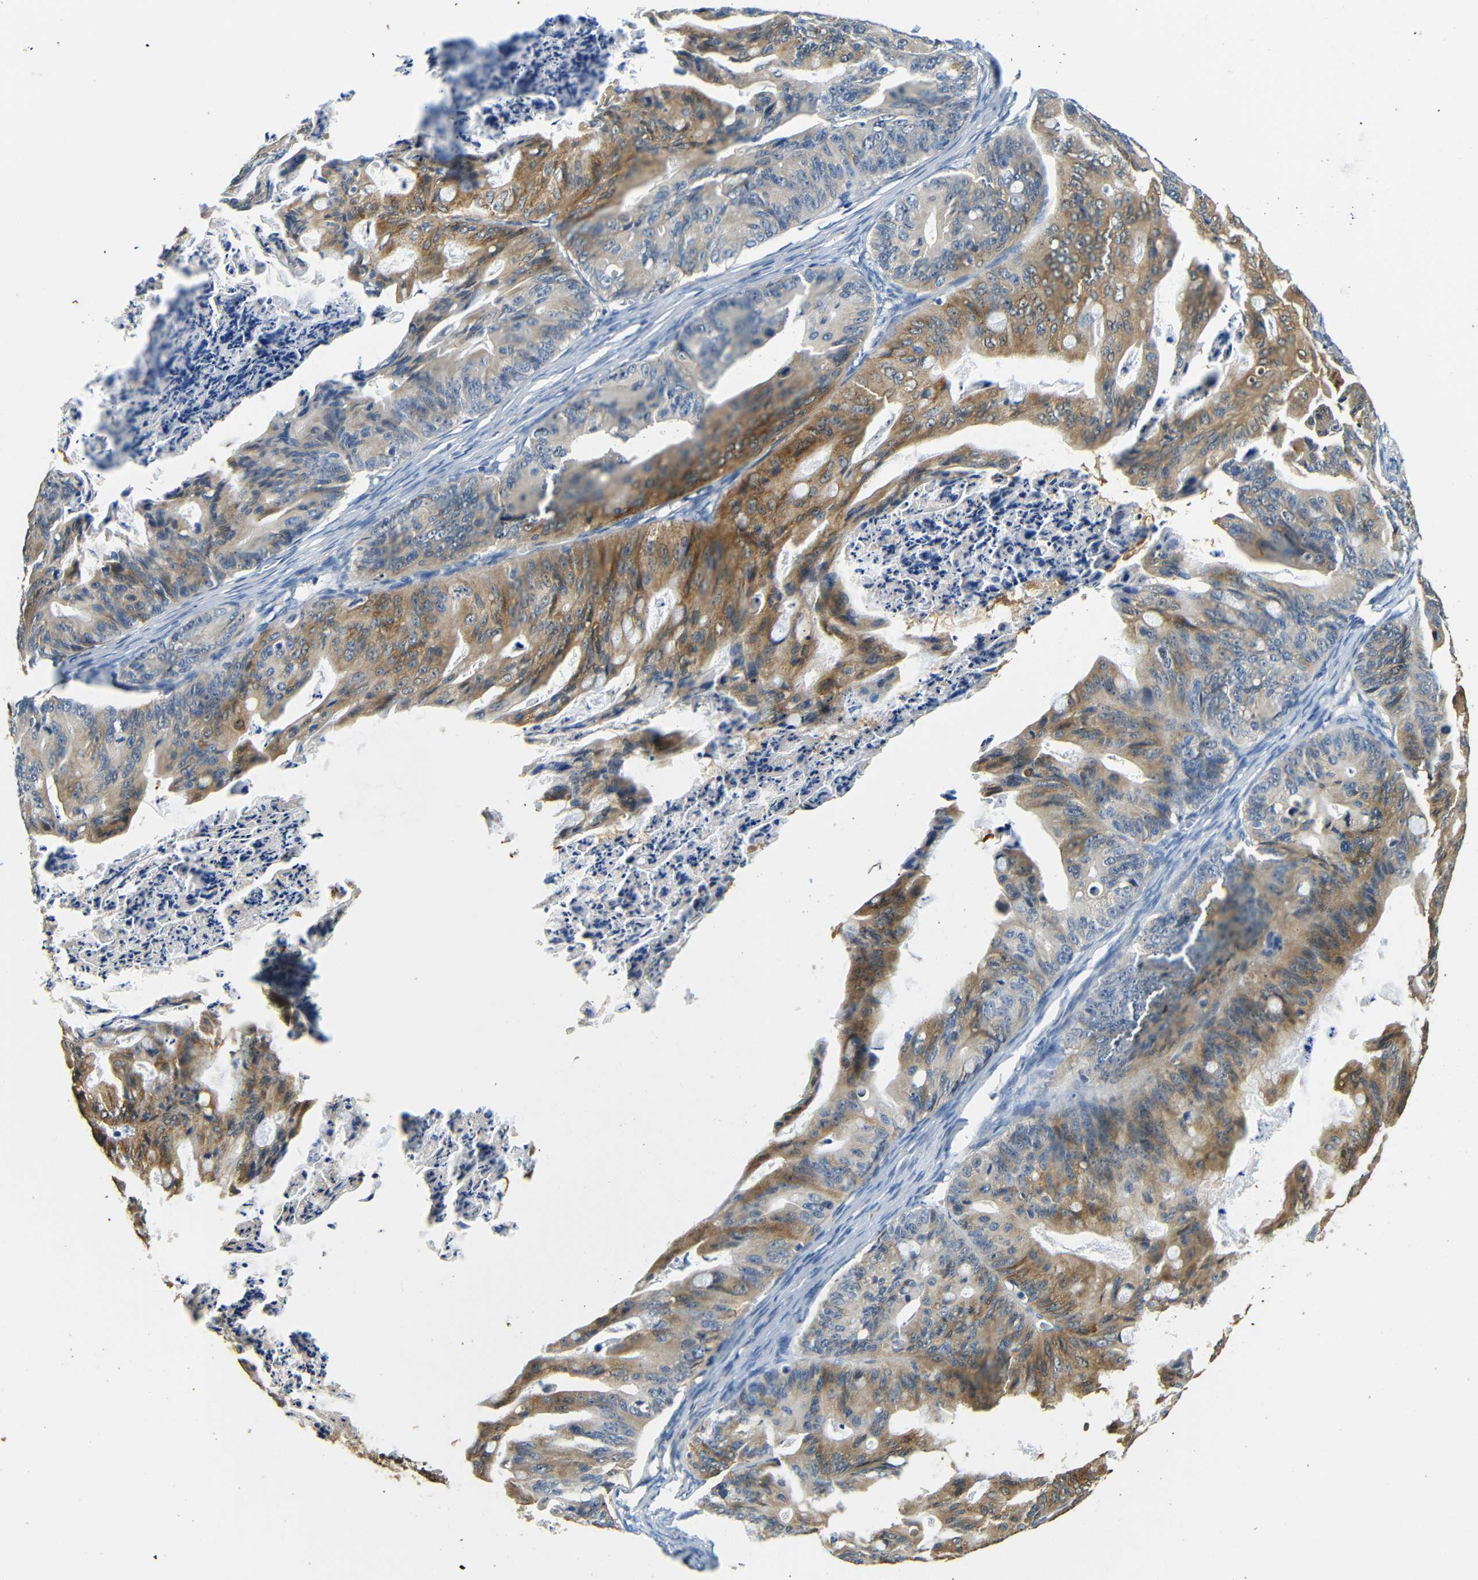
{"staining": {"intensity": "moderate", "quantity": "25%-75%", "location": "cytoplasmic/membranous"}, "tissue": "ovarian cancer", "cell_type": "Tumor cells", "image_type": "cancer", "snomed": [{"axis": "morphology", "description": "Cystadenocarcinoma, mucinous, NOS"}, {"axis": "topography", "description": "Ovary"}], "caption": "Immunohistochemical staining of human ovarian mucinous cystadenocarcinoma demonstrates moderate cytoplasmic/membranous protein positivity in about 25%-75% of tumor cells.", "gene": "FMO5", "patient": {"sex": "female", "age": 37}}